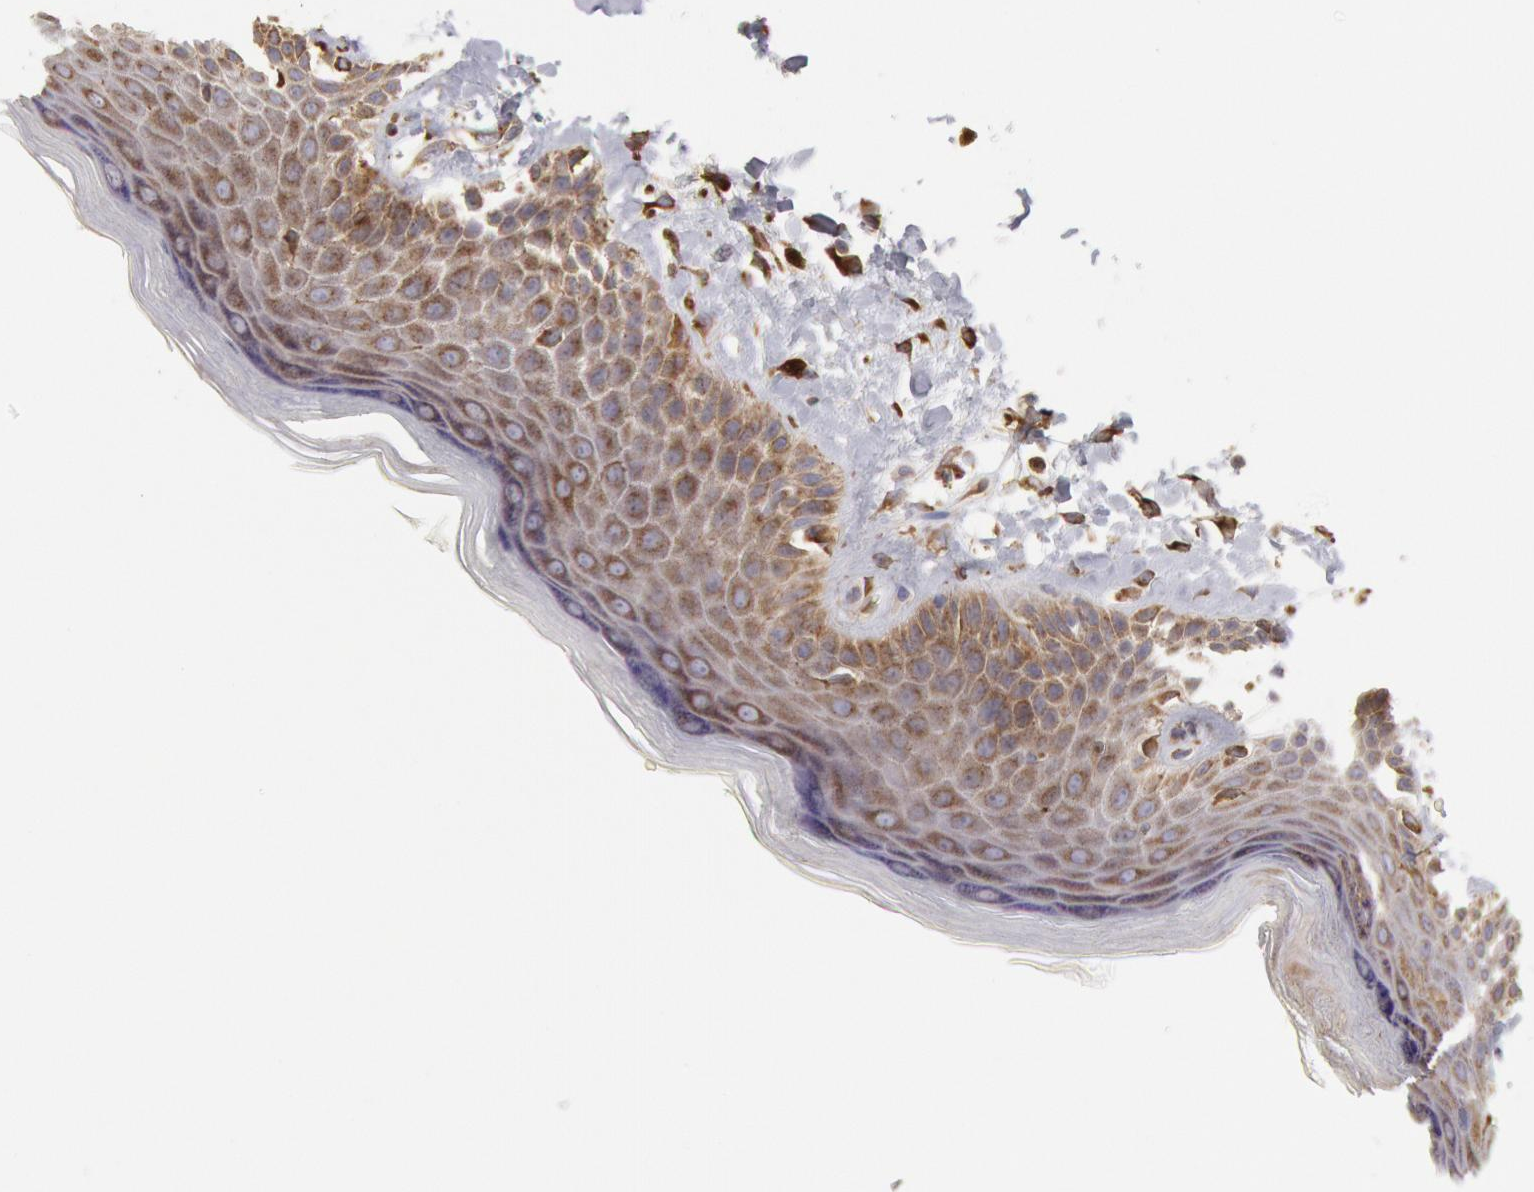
{"staining": {"intensity": "moderate", "quantity": ">75%", "location": "cytoplasmic/membranous"}, "tissue": "skin", "cell_type": "Epidermal cells", "image_type": "normal", "snomed": [{"axis": "morphology", "description": "Normal tissue, NOS"}, {"axis": "topography", "description": "Anal"}], "caption": "Immunohistochemistry of unremarkable skin exhibits medium levels of moderate cytoplasmic/membranous expression in approximately >75% of epidermal cells. Using DAB (brown) and hematoxylin (blue) stains, captured at high magnification using brightfield microscopy.", "gene": "ERP44", "patient": {"sex": "female", "age": 78}}